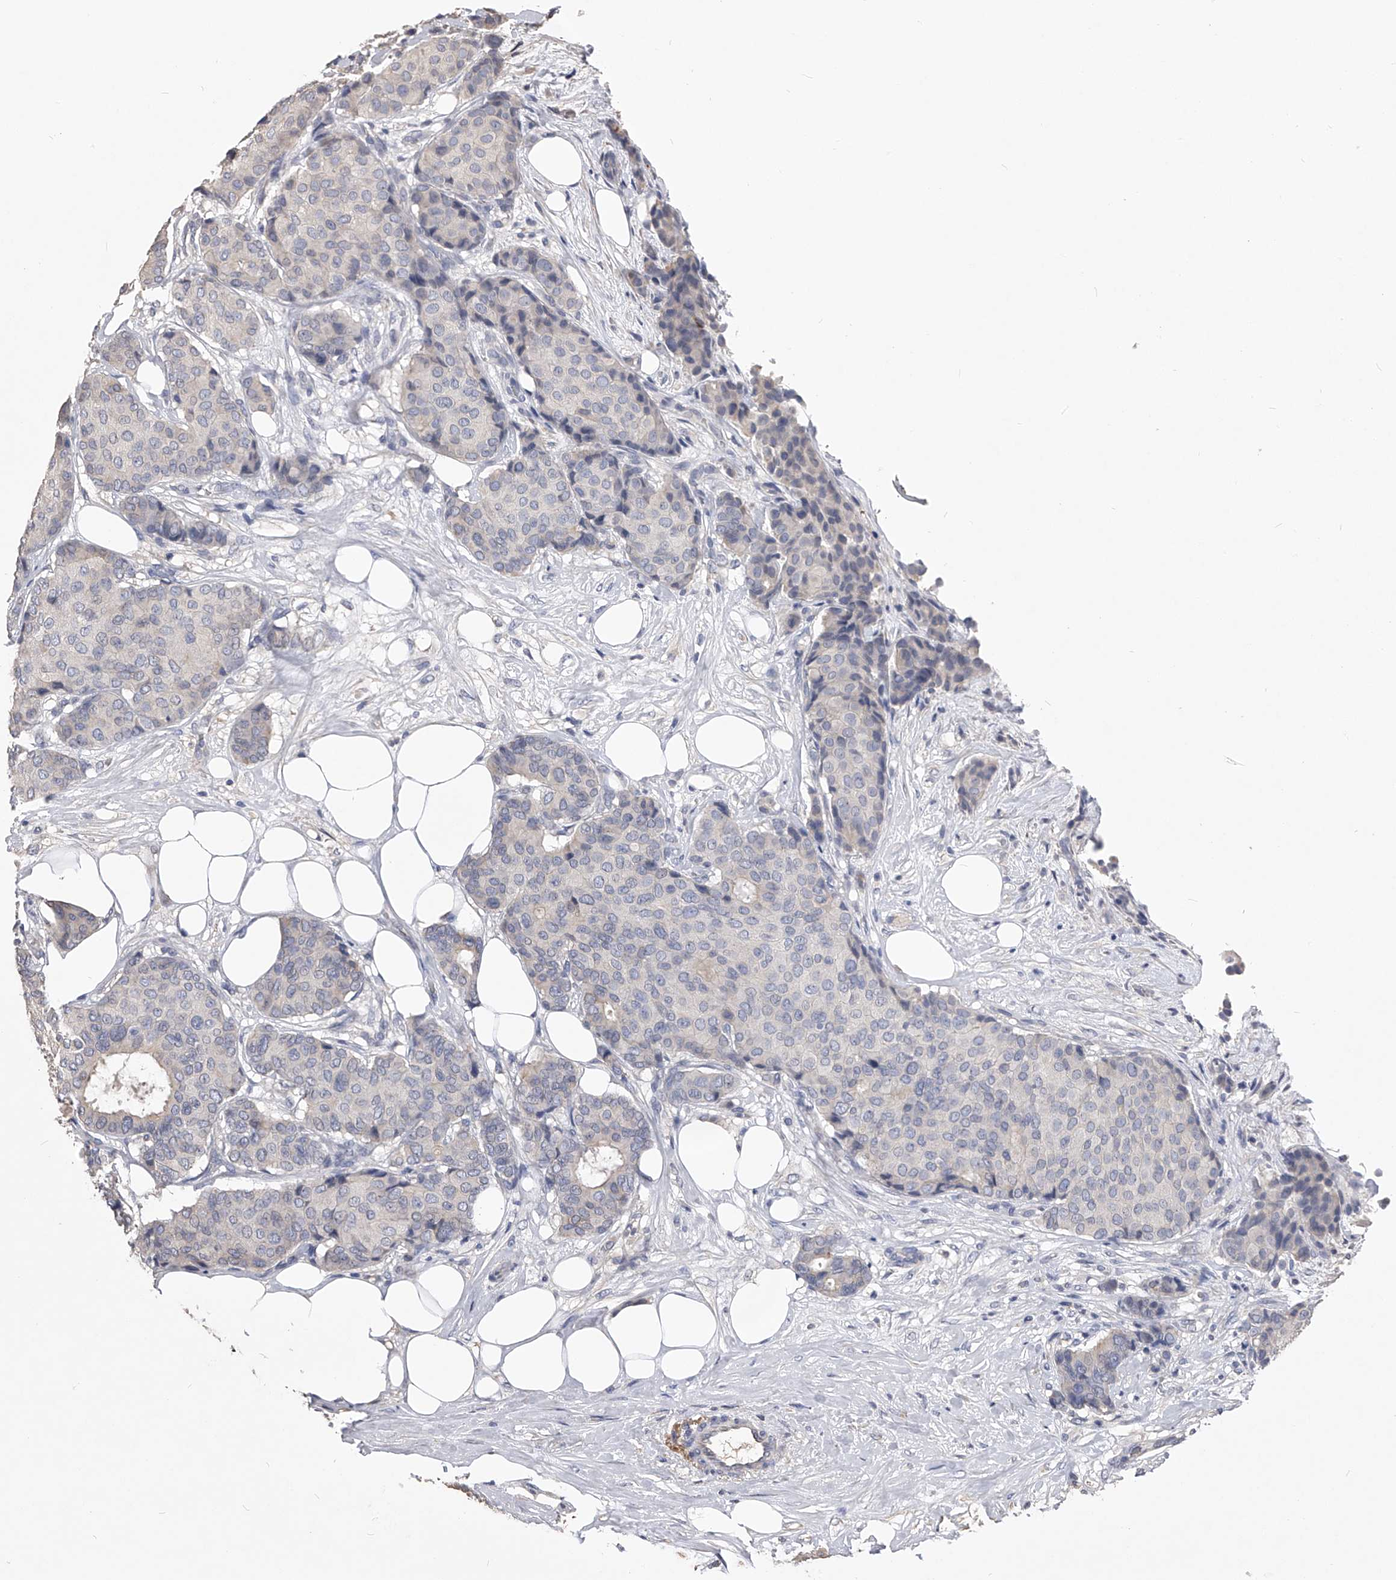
{"staining": {"intensity": "negative", "quantity": "none", "location": "none"}, "tissue": "breast cancer", "cell_type": "Tumor cells", "image_type": "cancer", "snomed": [{"axis": "morphology", "description": "Duct carcinoma"}, {"axis": "topography", "description": "Breast"}], "caption": "IHC of breast intraductal carcinoma reveals no expression in tumor cells.", "gene": "MDN1", "patient": {"sex": "female", "age": 75}}